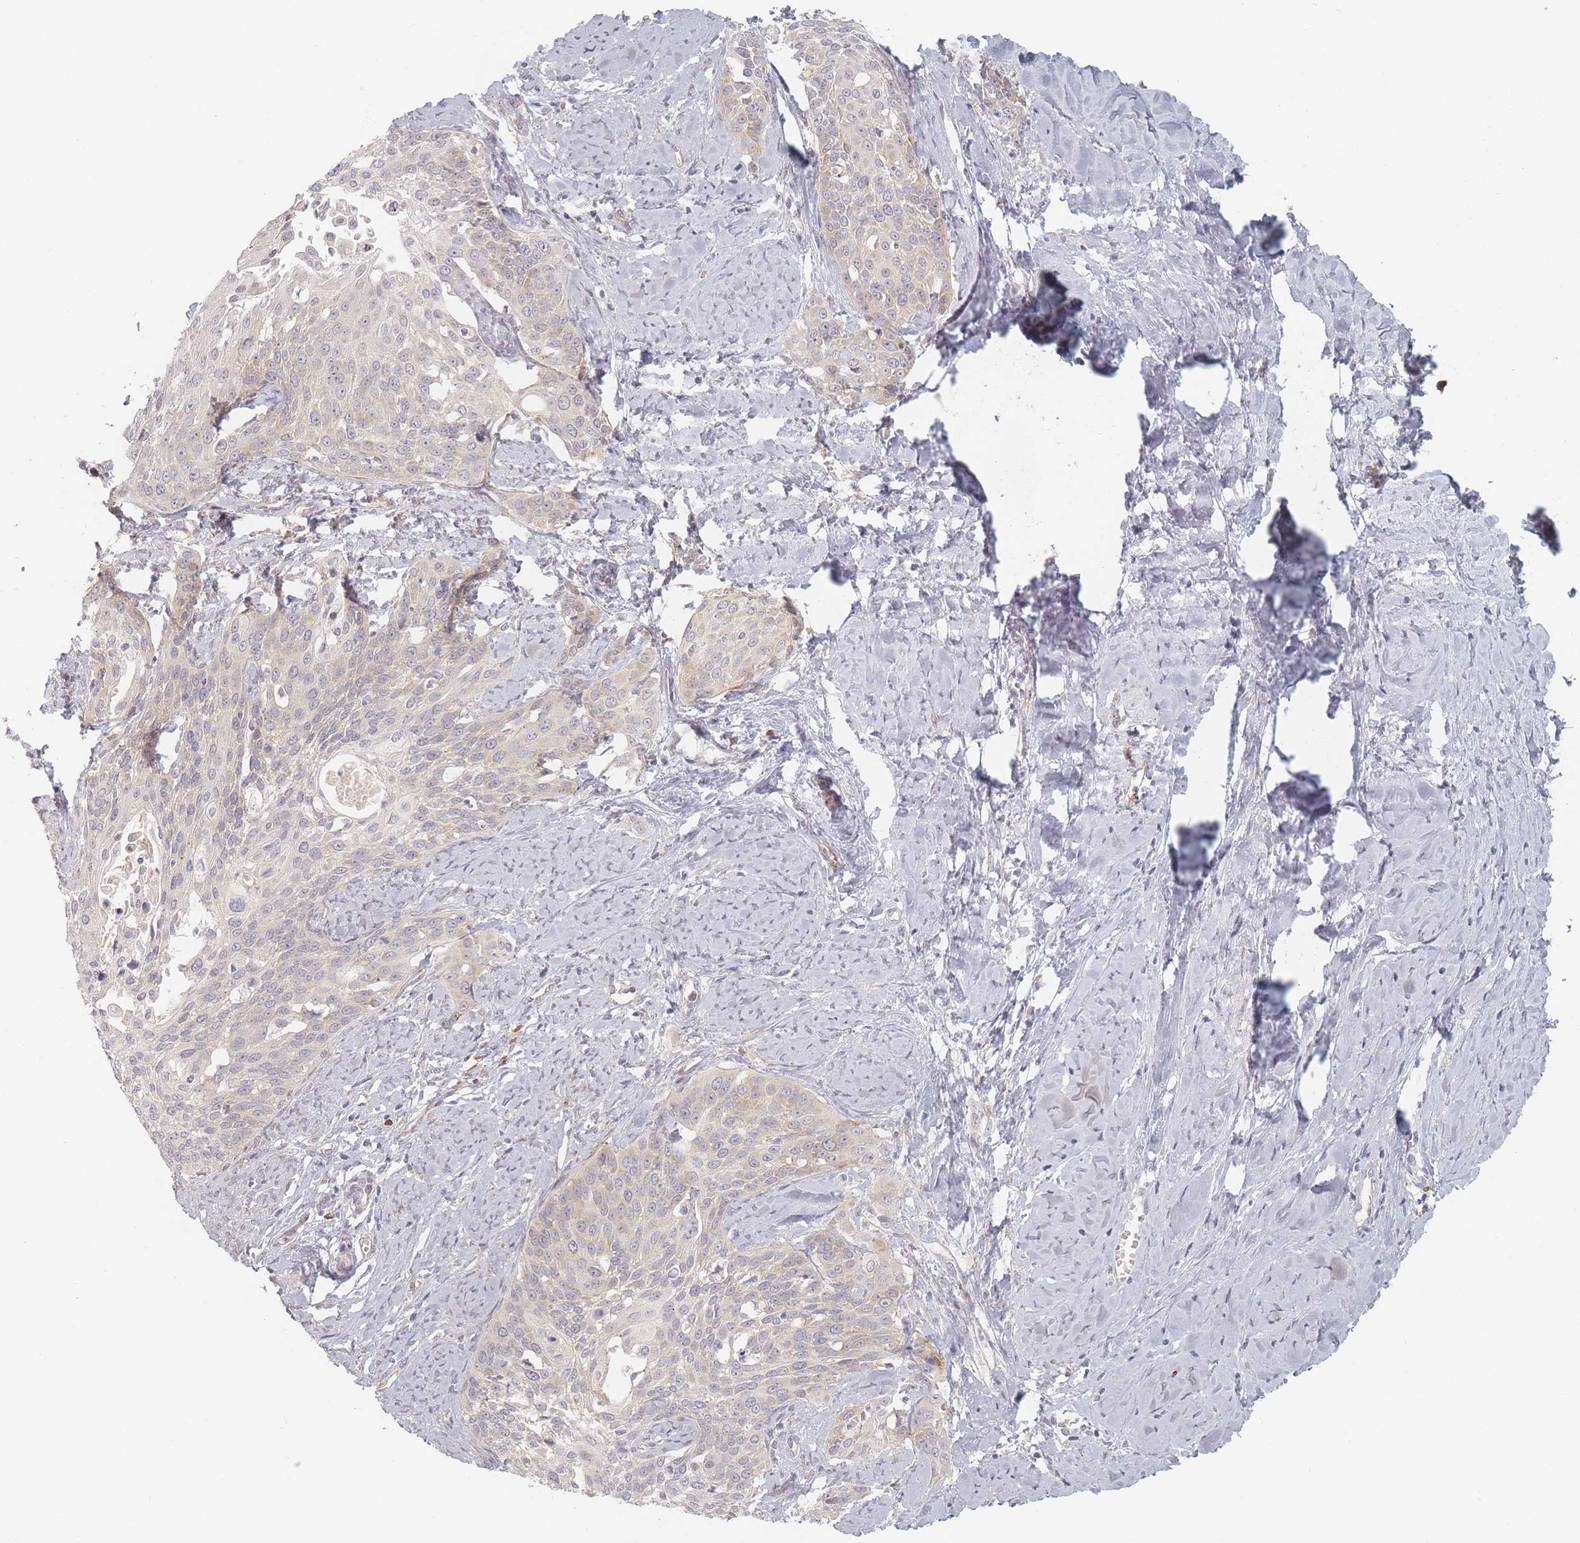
{"staining": {"intensity": "weak", "quantity": "<25%", "location": "cytoplasmic/membranous"}, "tissue": "cervical cancer", "cell_type": "Tumor cells", "image_type": "cancer", "snomed": [{"axis": "morphology", "description": "Squamous cell carcinoma, NOS"}, {"axis": "topography", "description": "Cervix"}], "caption": "An IHC photomicrograph of cervical cancer (squamous cell carcinoma) is shown. There is no staining in tumor cells of cervical cancer (squamous cell carcinoma).", "gene": "ZKSCAN7", "patient": {"sex": "female", "age": 44}}